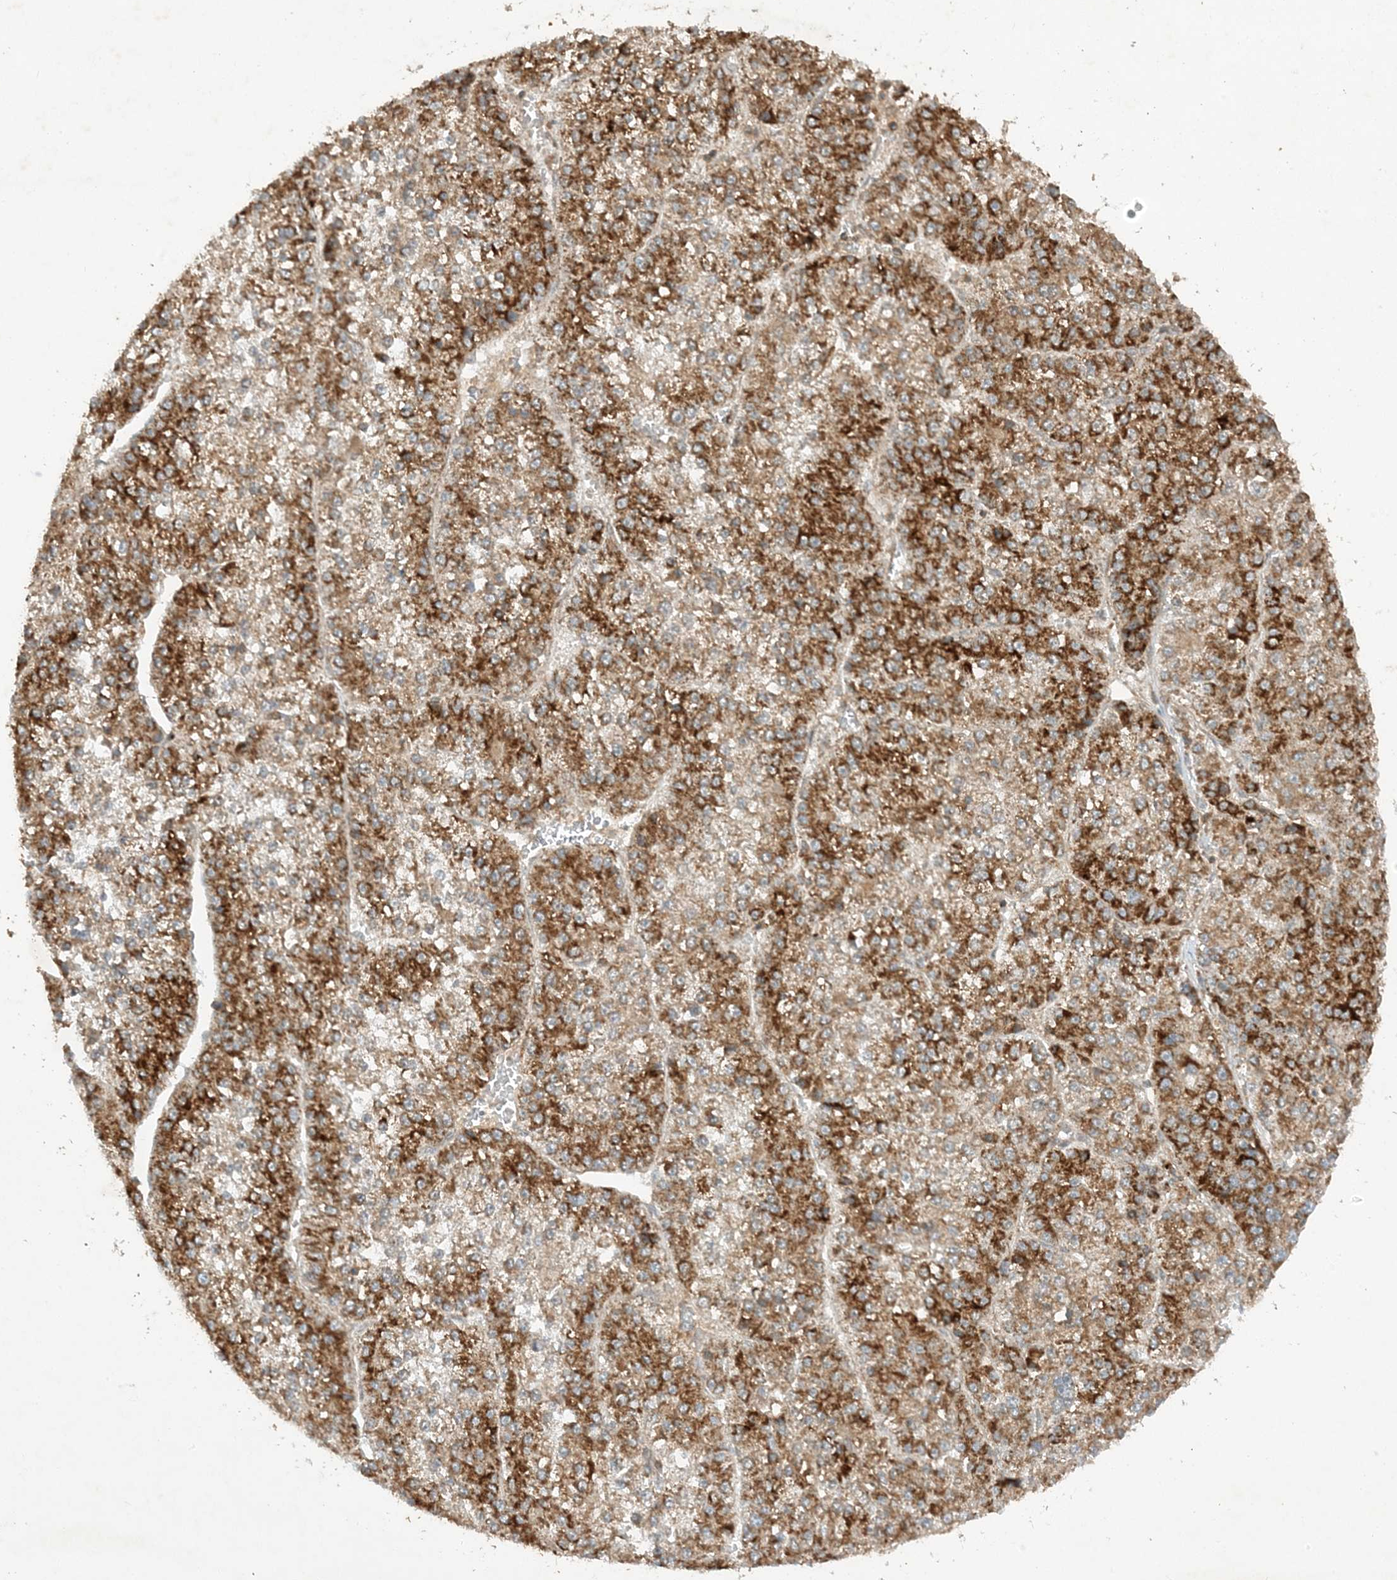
{"staining": {"intensity": "strong", "quantity": "25%-75%", "location": "cytoplasmic/membranous"}, "tissue": "liver cancer", "cell_type": "Tumor cells", "image_type": "cancer", "snomed": [{"axis": "morphology", "description": "Carcinoma, Hepatocellular, NOS"}, {"axis": "topography", "description": "Liver"}], "caption": "Human liver hepatocellular carcinoma stained with a brown dye exhibits strong cytoplasmic/membranous positive staining in about 25%-75% of tumor cells.", "gene": "XRN1", "patient": {"sex": "female", "age": 73}}